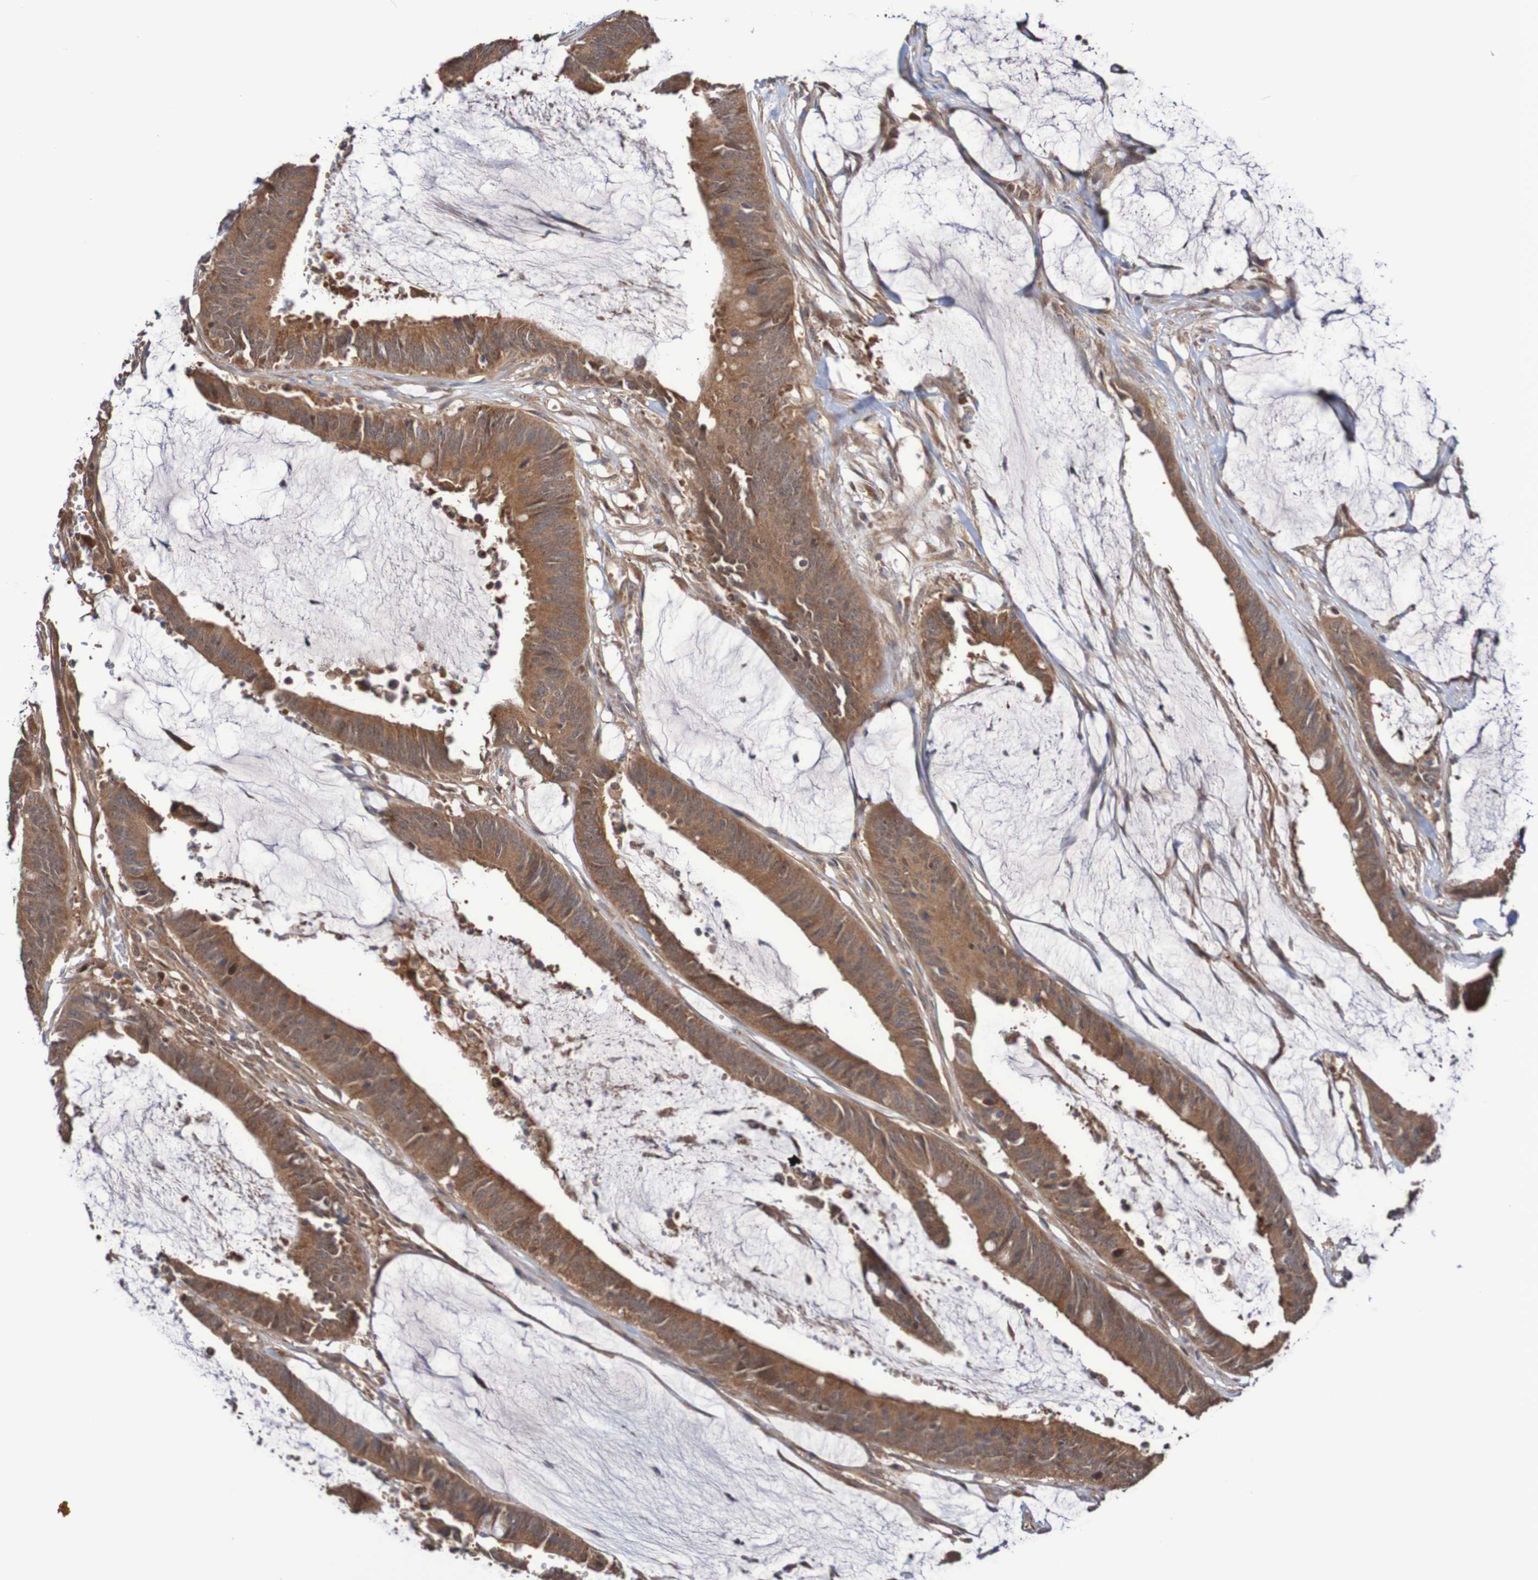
{"staining": {"intensity": "moderate", "quantity": ">75%", "location": "cytoplasmic/membranous"}, "tissue": "colorectal cancer", "cell_type": "Tumor cells", "image_type": "cancer", "snomed": [{"axis": "morphology", "description": "Adenocarcinoma, NOS"}, {"axis": "topography", "description": "Rectum"}], "caption": "Colorectal cancer stained for a protein demonstrates moderate cytoplasmic/membranous positivity in tumor cells.", "gene": "PHPT1", "patient": {"sex": "female", "age": 66}}